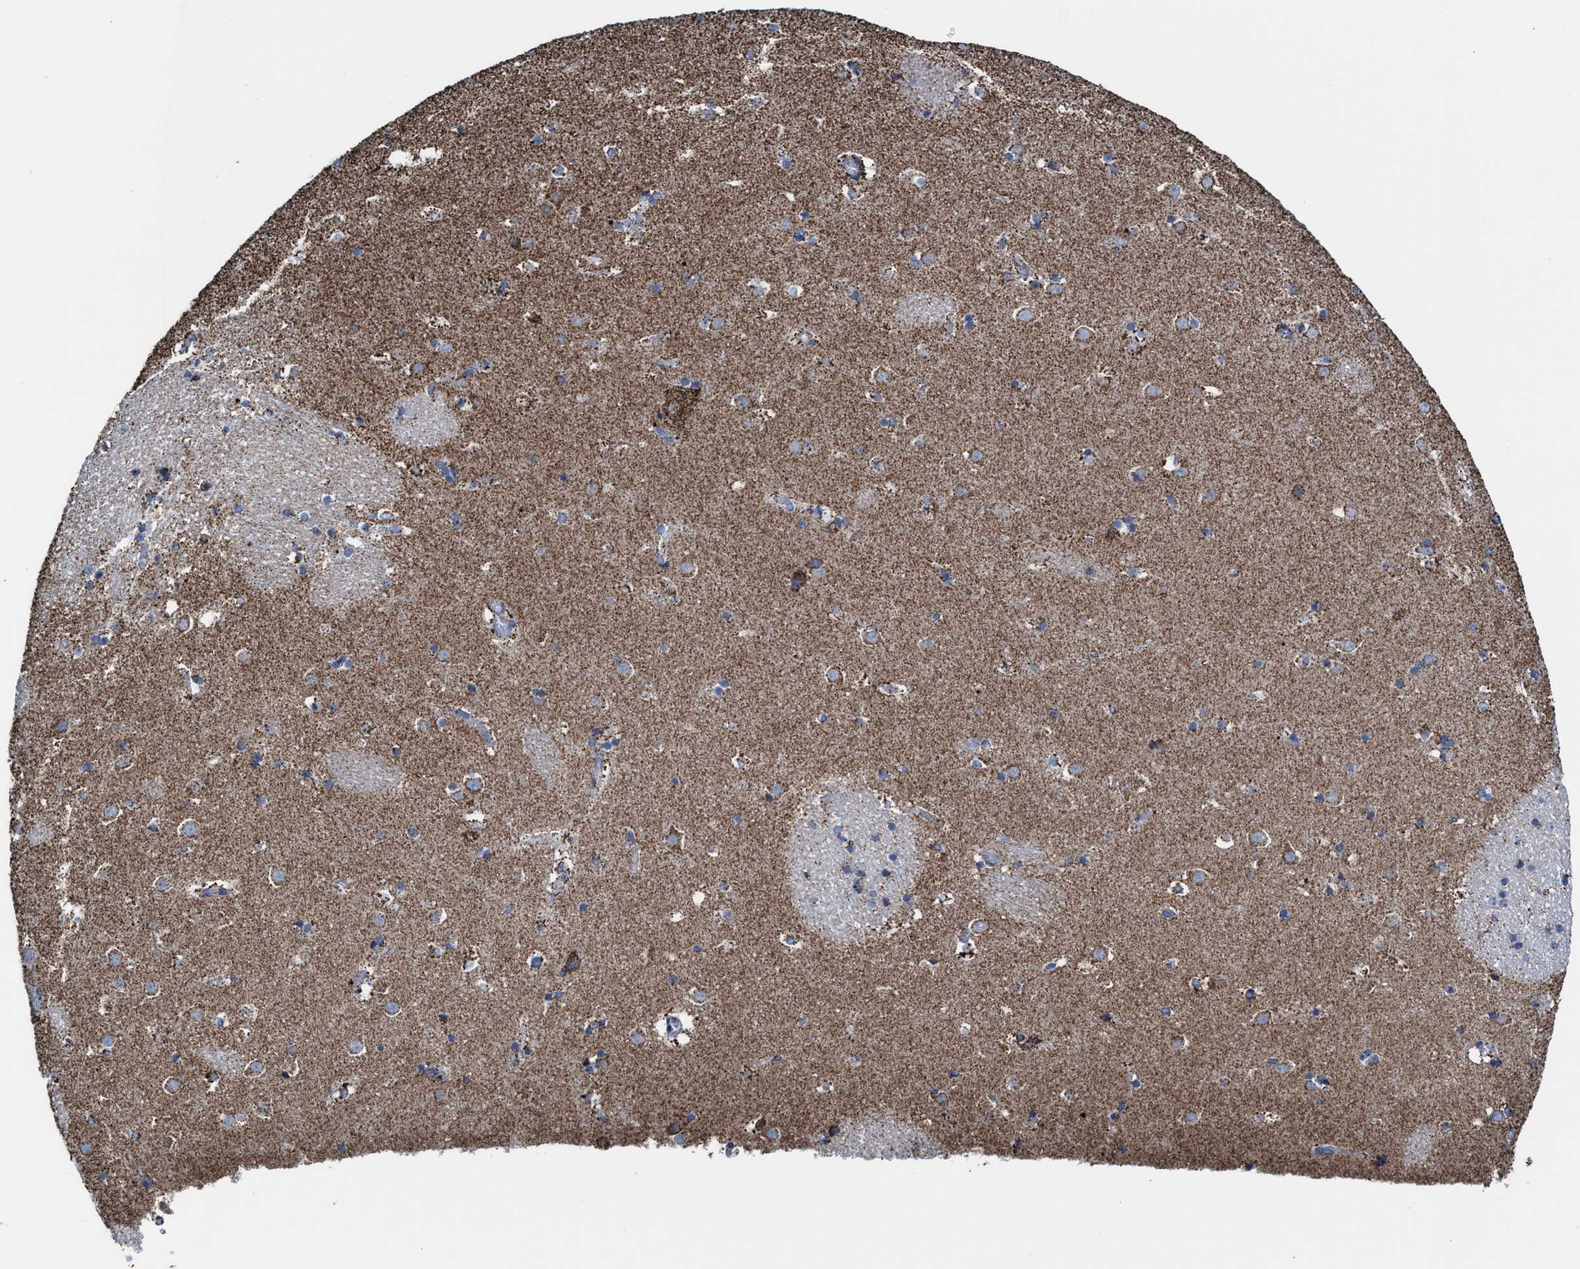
{"staining": {"intensity": "moderate", "quantity": ">75%", "location": "cytoplasmic/membranous"}, "tissue": "caudate", "cell_type": "Glial cells", "image_type": "normal", "snomed": [{"axis": "morphology", "description": "Normal tissue, NOS"}, {"axis": "topography", "description": "Lateral ventricle wall"}], "caption": "An IHC micrograph of unremarkable tissue is shown. Protein staining in brown labels moderate cytoplasmic/membranous positivity in caudate within glial cells.", "gene": "ECHS1", "patient": {"sex": "male", "age": 45}}